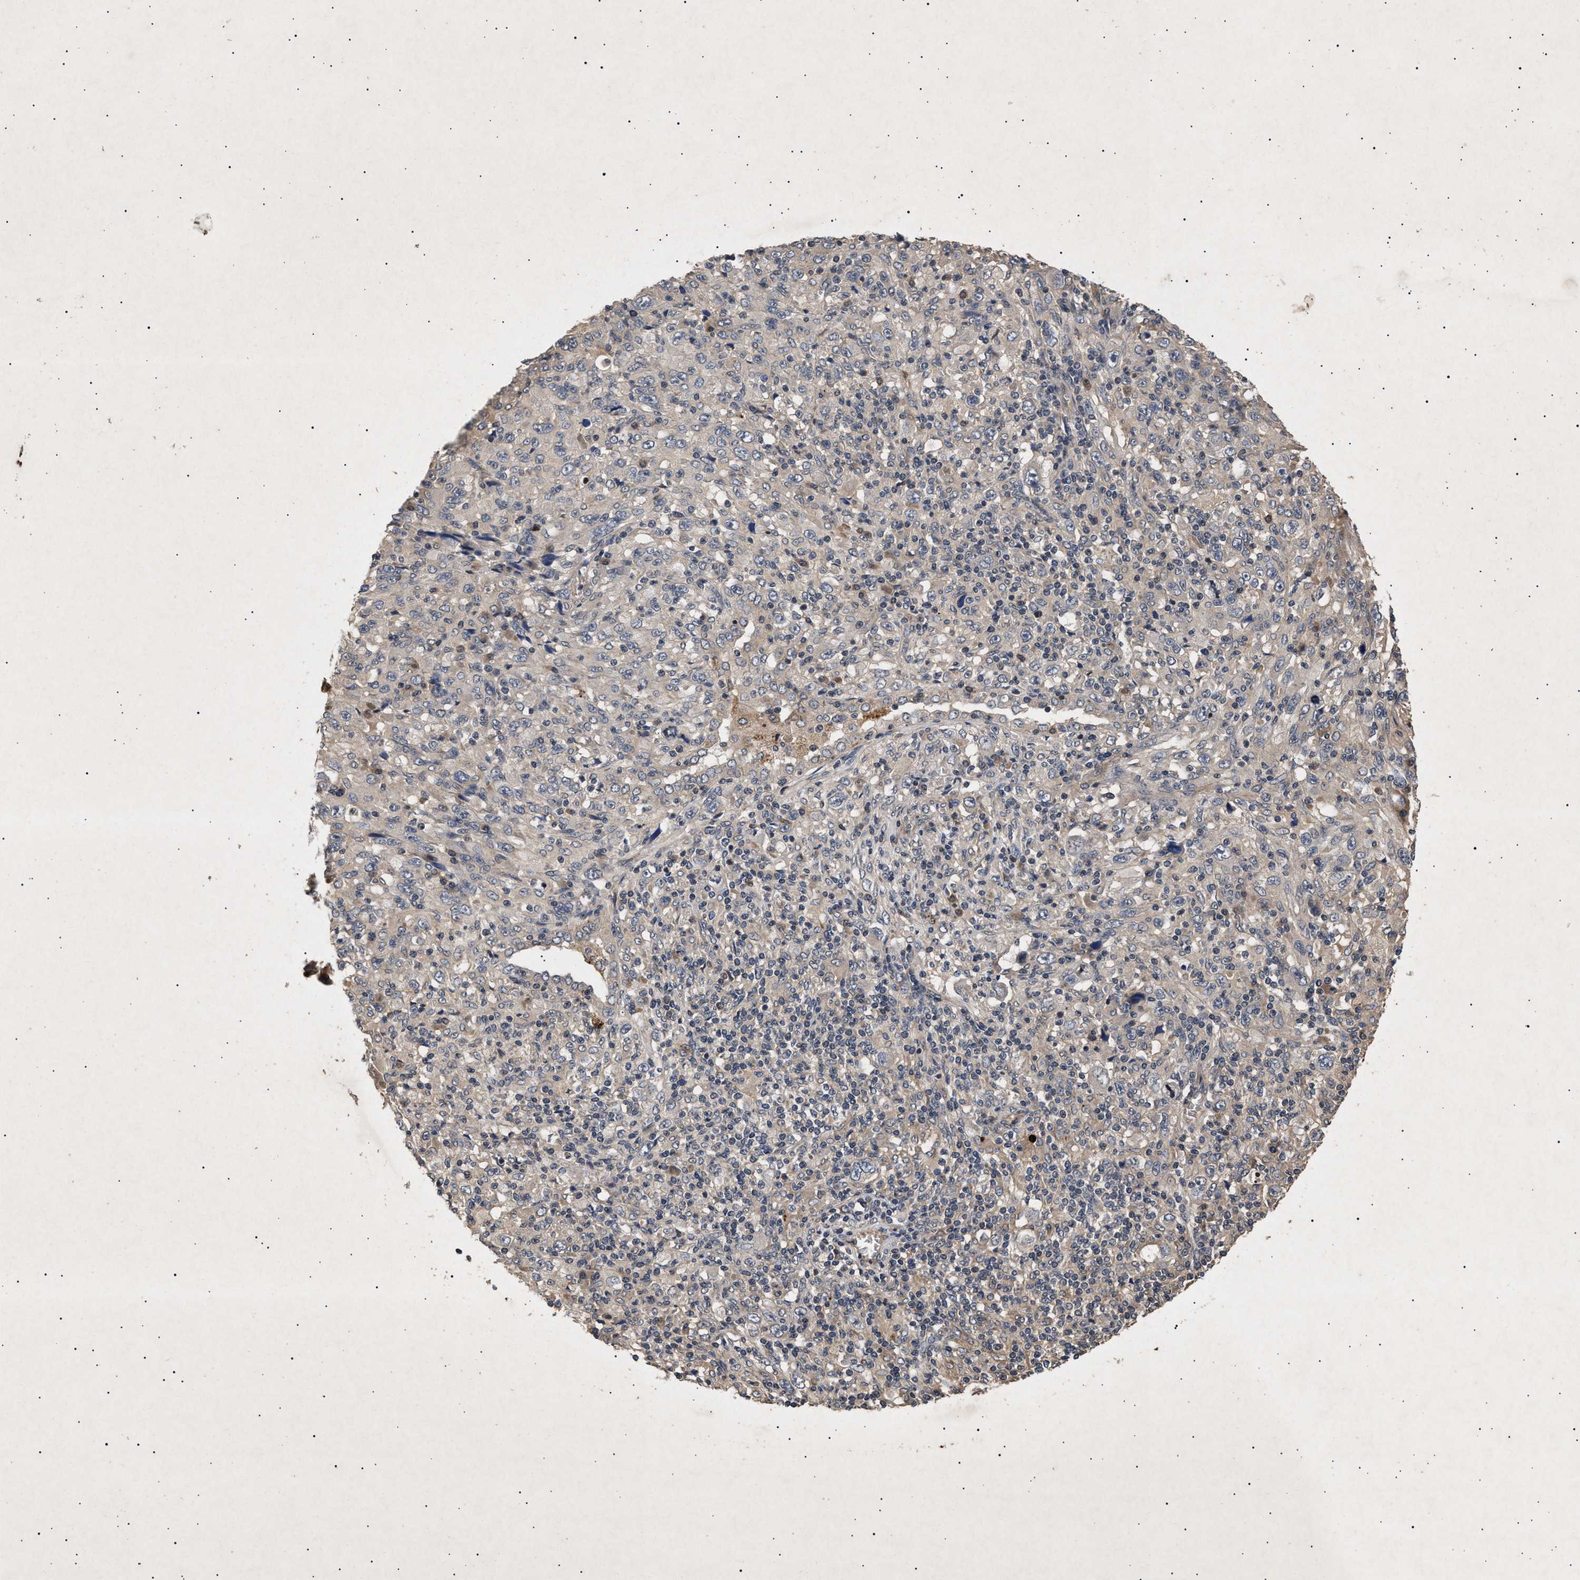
{"staining": {"intensity": "negative", "quantity": "none", "location": "none"}, "tissue": "melanoma", "cell_type": "Tumor cells", "image_type": "cancer", "snomed": [{"axis": "morphology", "description": "Malignant melanoma, Metastatic site"}, {"axis": "topography", "description": "Skin"}], "caption": "DAB (3,3'-diaminobenzidine) immunohistochemical staining of human melanoma demonstrates no significant staining in tumor cells.", "gene": "ITGB5", "patient": {"sex": "female", "age": 56}}